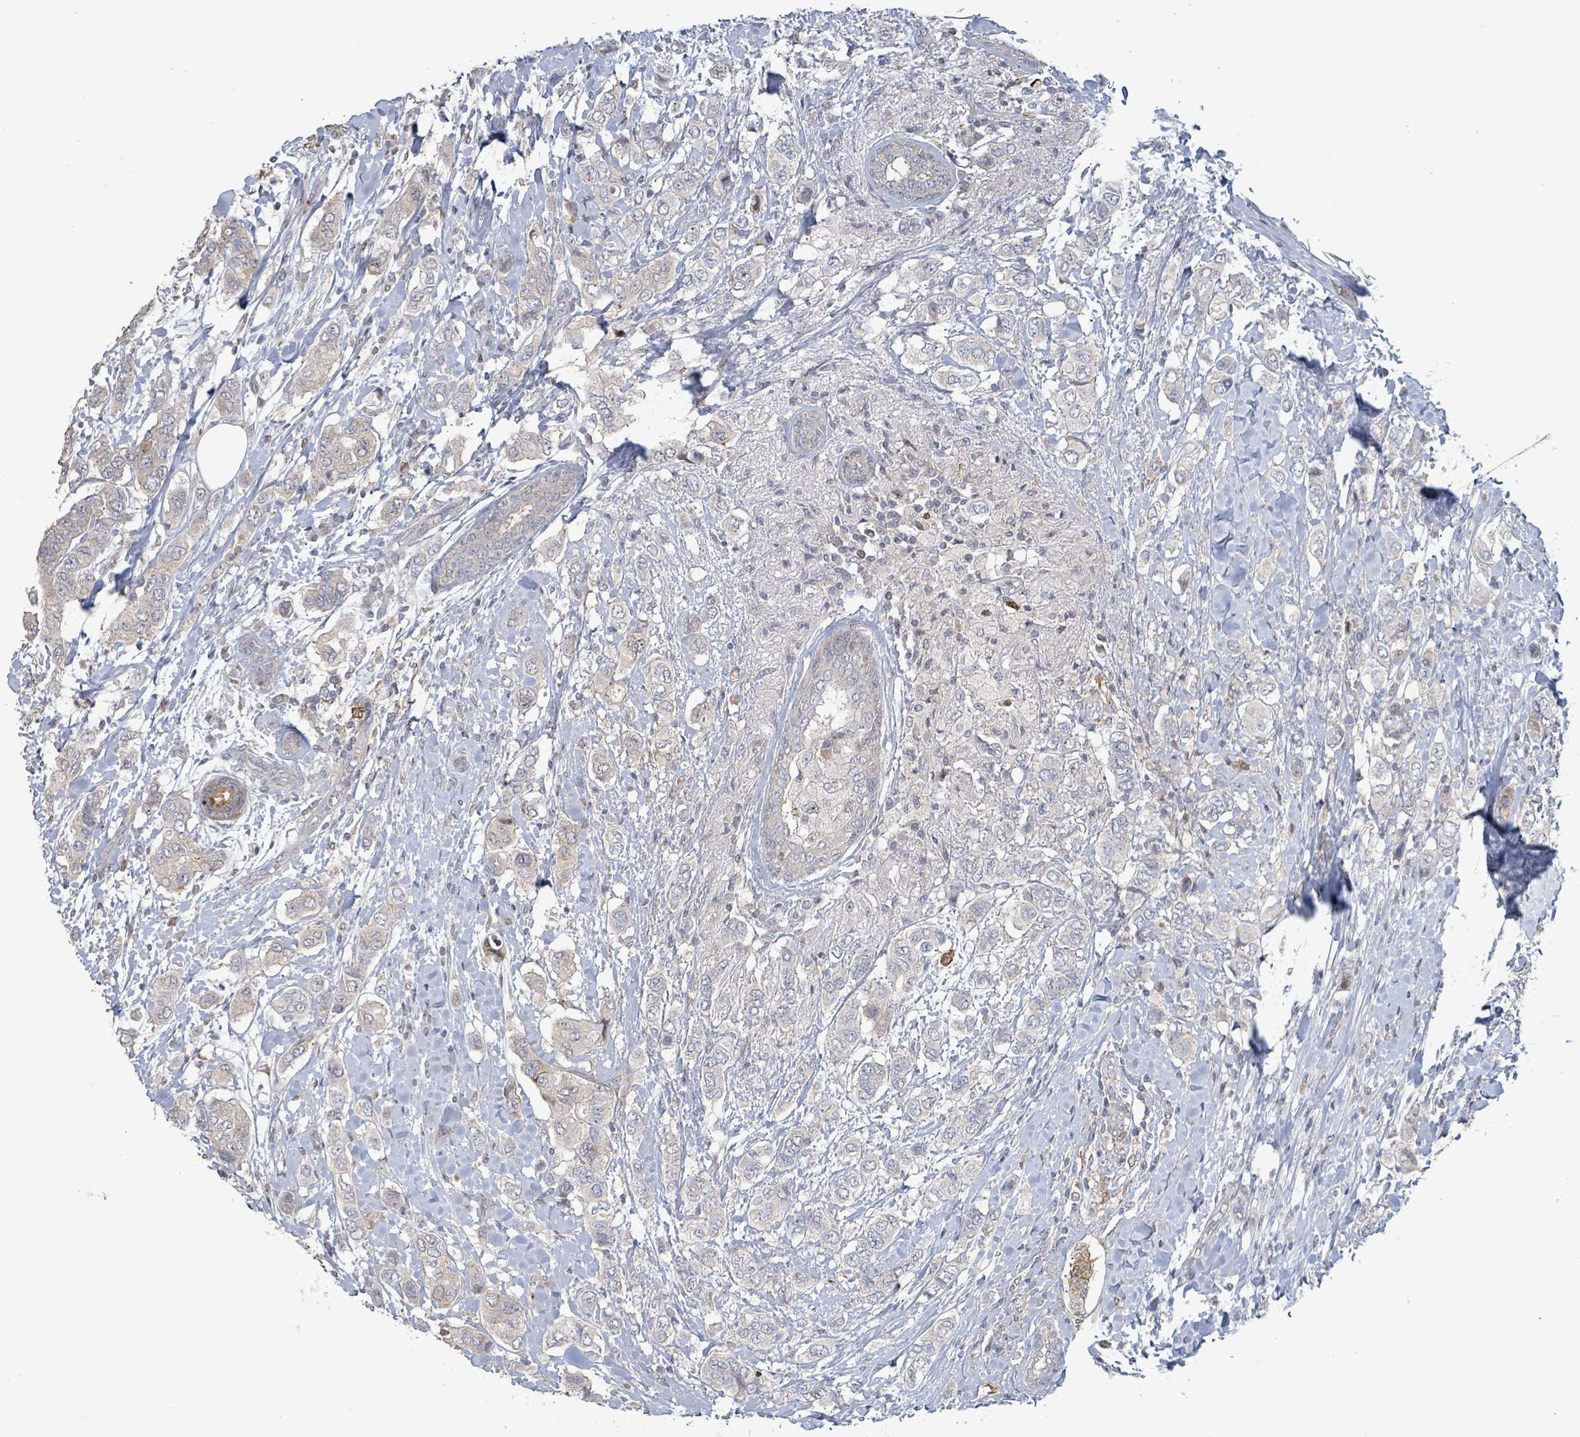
{"staining": {"intensity": "negative", "quantity": "none", "location": "none"}, "tissue": "breast cancer", "cell_type": "Tumor cells", "image_type": "cancer", "snomed": [{"axis": "morphology", "description": "Lobular carcinoma"}, {"axis": "topography", "description": "Breast"}], "caption": "Immunohistochemical staining of human lobular carcinoma (breast) reveals no significant positivity in tumor cells. (DAB (3,3'-diaminobenzidine) IHC with hematoxylin counter stain).", "gene": "LILRA4", "patient": {"sex": "female", "age": 51}}